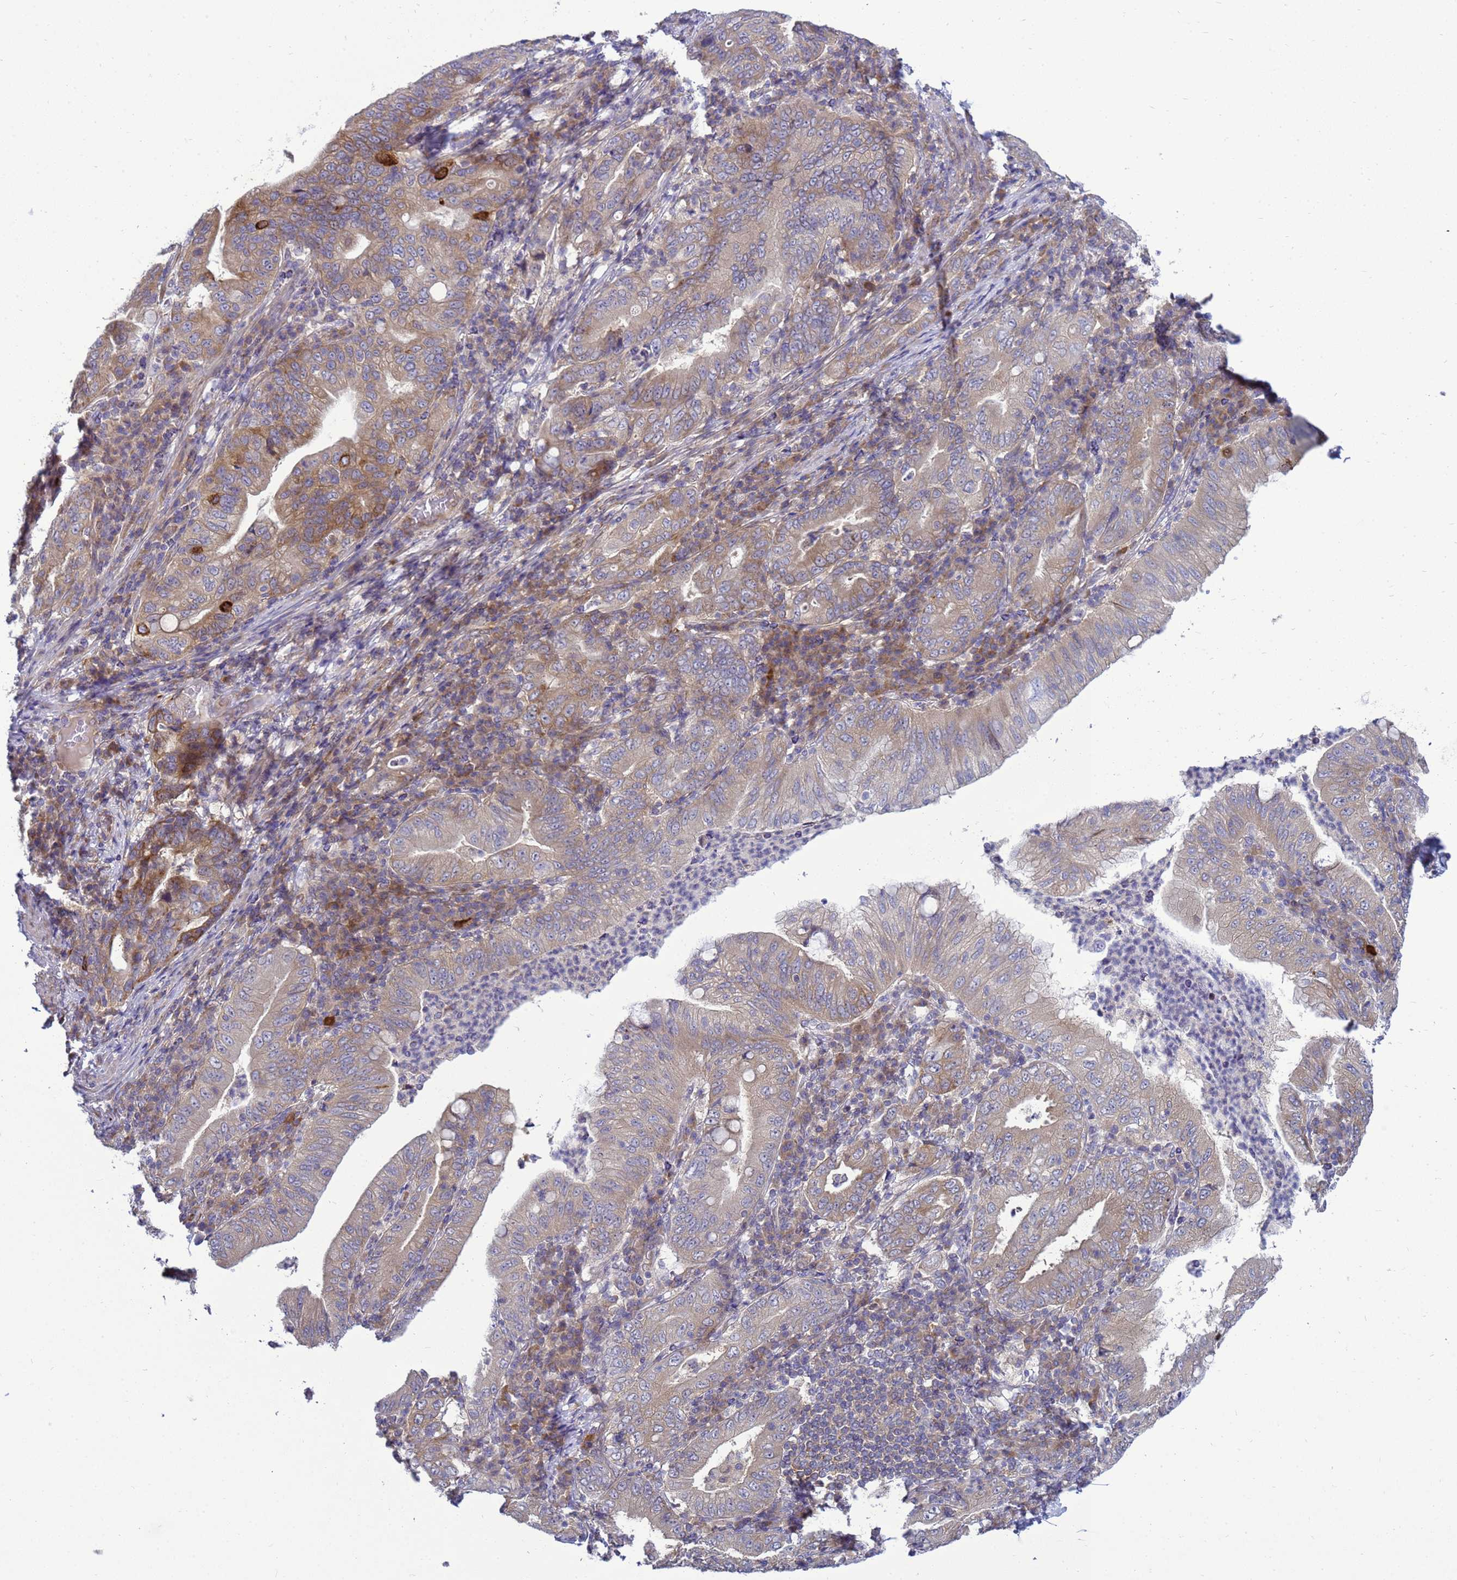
{"staining": {"intensity": "moderate", "quantity": "25%-75%", "location": "cytoplasmic/membranous"}, "tissue": "stomach cancer", "cell_type": "Tumor cells", "image_type": "cancer", "snomed": [{"axis": "morphology", "description": "Normal tissue, NOS"}, {"axis": "morphology", "description": "Adenocarcinoma, NOS"}, {"axis": "topography", "description": "Esophagus"}, {"axis": "topography", "description": "Stomach, upper"}, {"axis": "topography", "description": "Peripheral nerve tissue"}], "caption": "Brown immunohistochemical staining in stomach cancer reveals moderate cytoplasmic/membranous positivity in about 25%-75% of tumor cells. The staining was performed using DAB, with brown indicating positive protein expression. Nuclei are stained blue with hematoxylin.", "gene": "MON1B", "patient": {"sex": "male", "age": 62}}